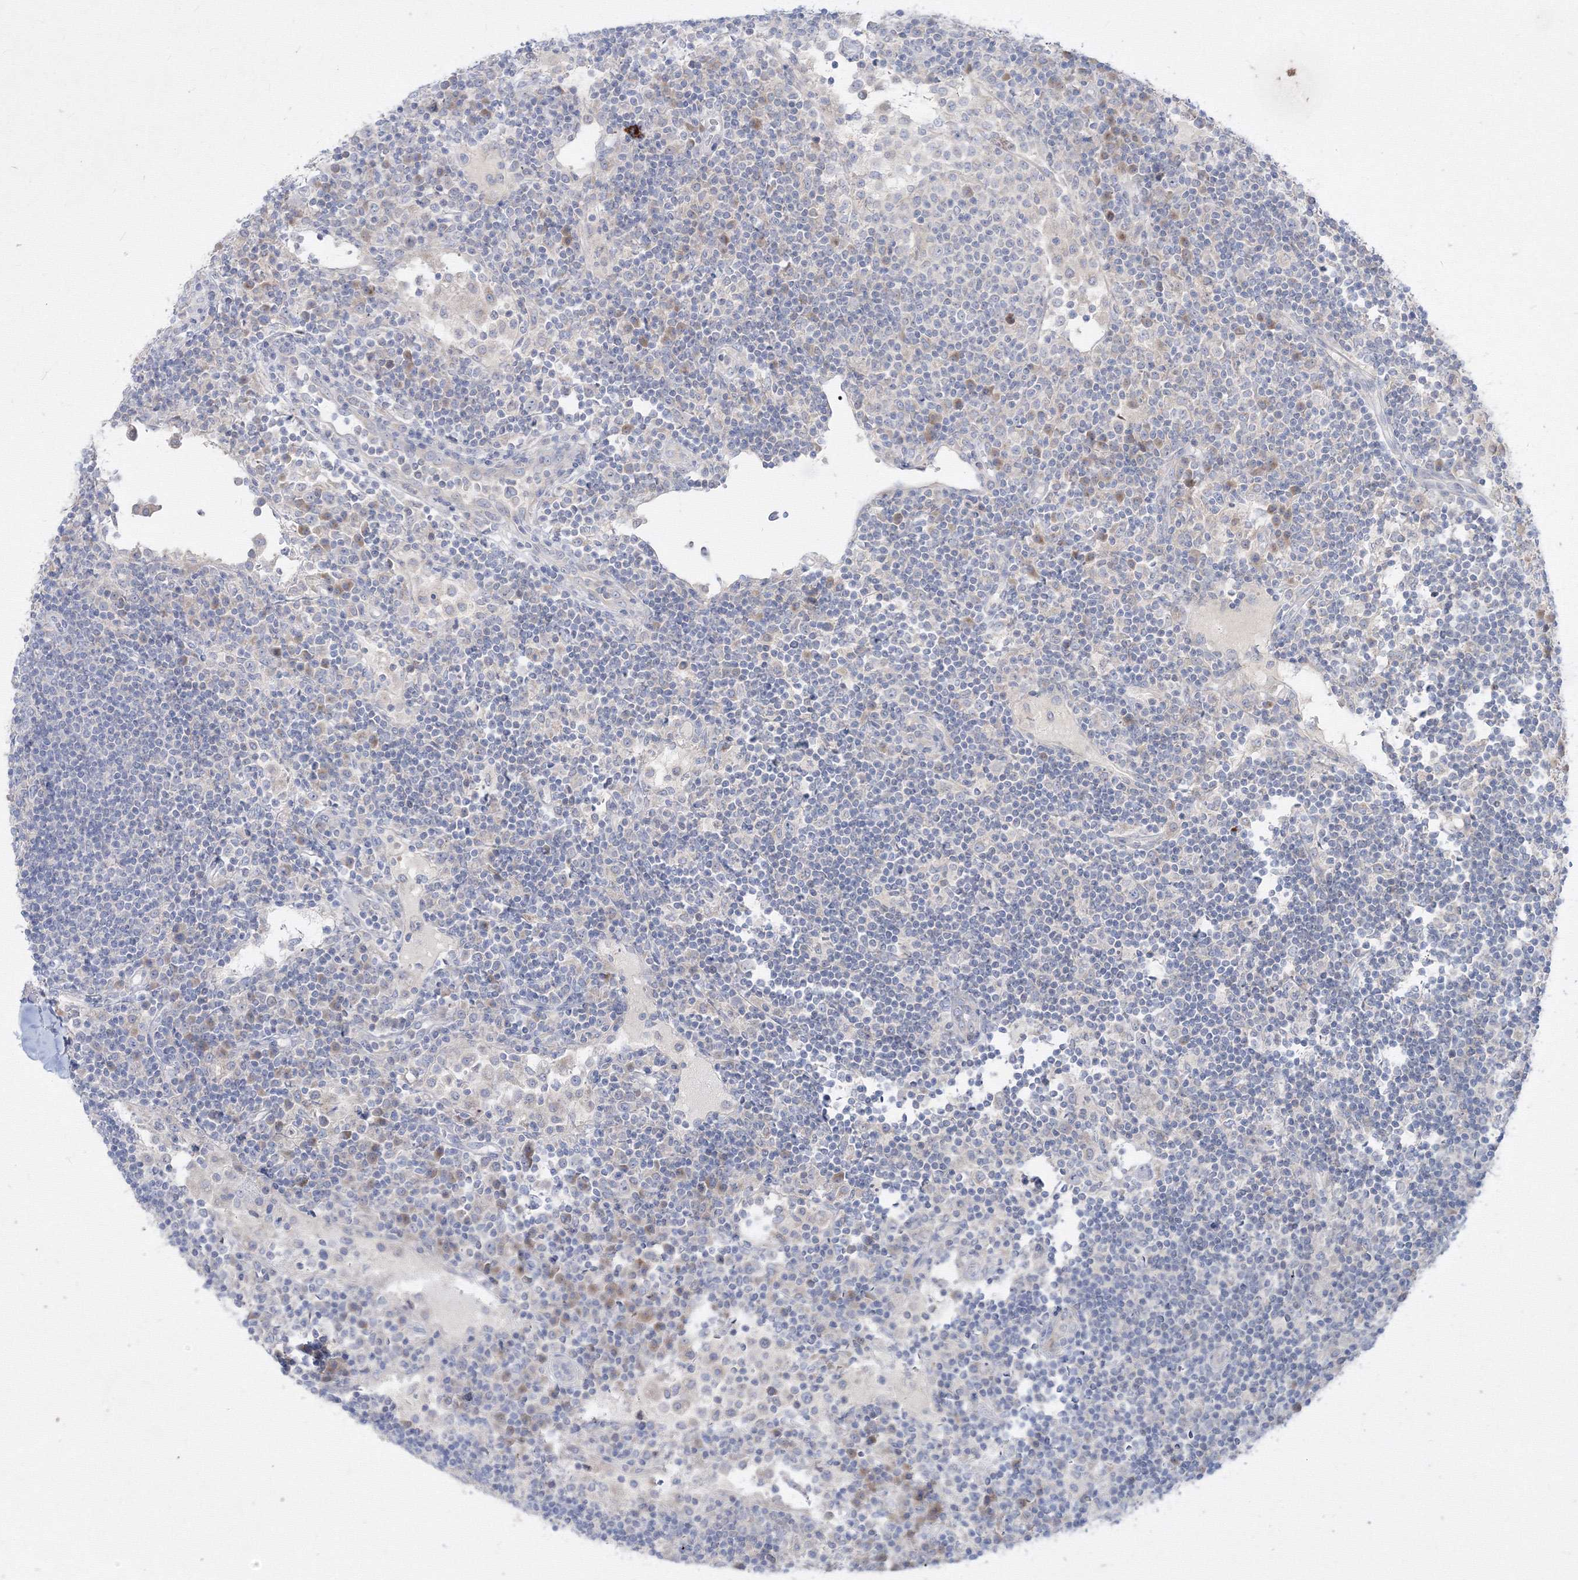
{"staining": {"intensity": "negative", "quantity": "none", "location": "none"}, "tissue": "lymph node", "cell_type": "Non-germinal center cells", "image_type": "normal", "snomed": [{"axis": "morphology", "description": "Normal tissue, NOS"}, {"axis": "topography", "description": "Lymph node"}], "caption": "This is an immunohistochemistry photomicrograph of unremarkable lymph node. There is no positivity in non-germinal center cells.", "gene": "FBXL8", "patient": {"sex": "female", "age": 53}}